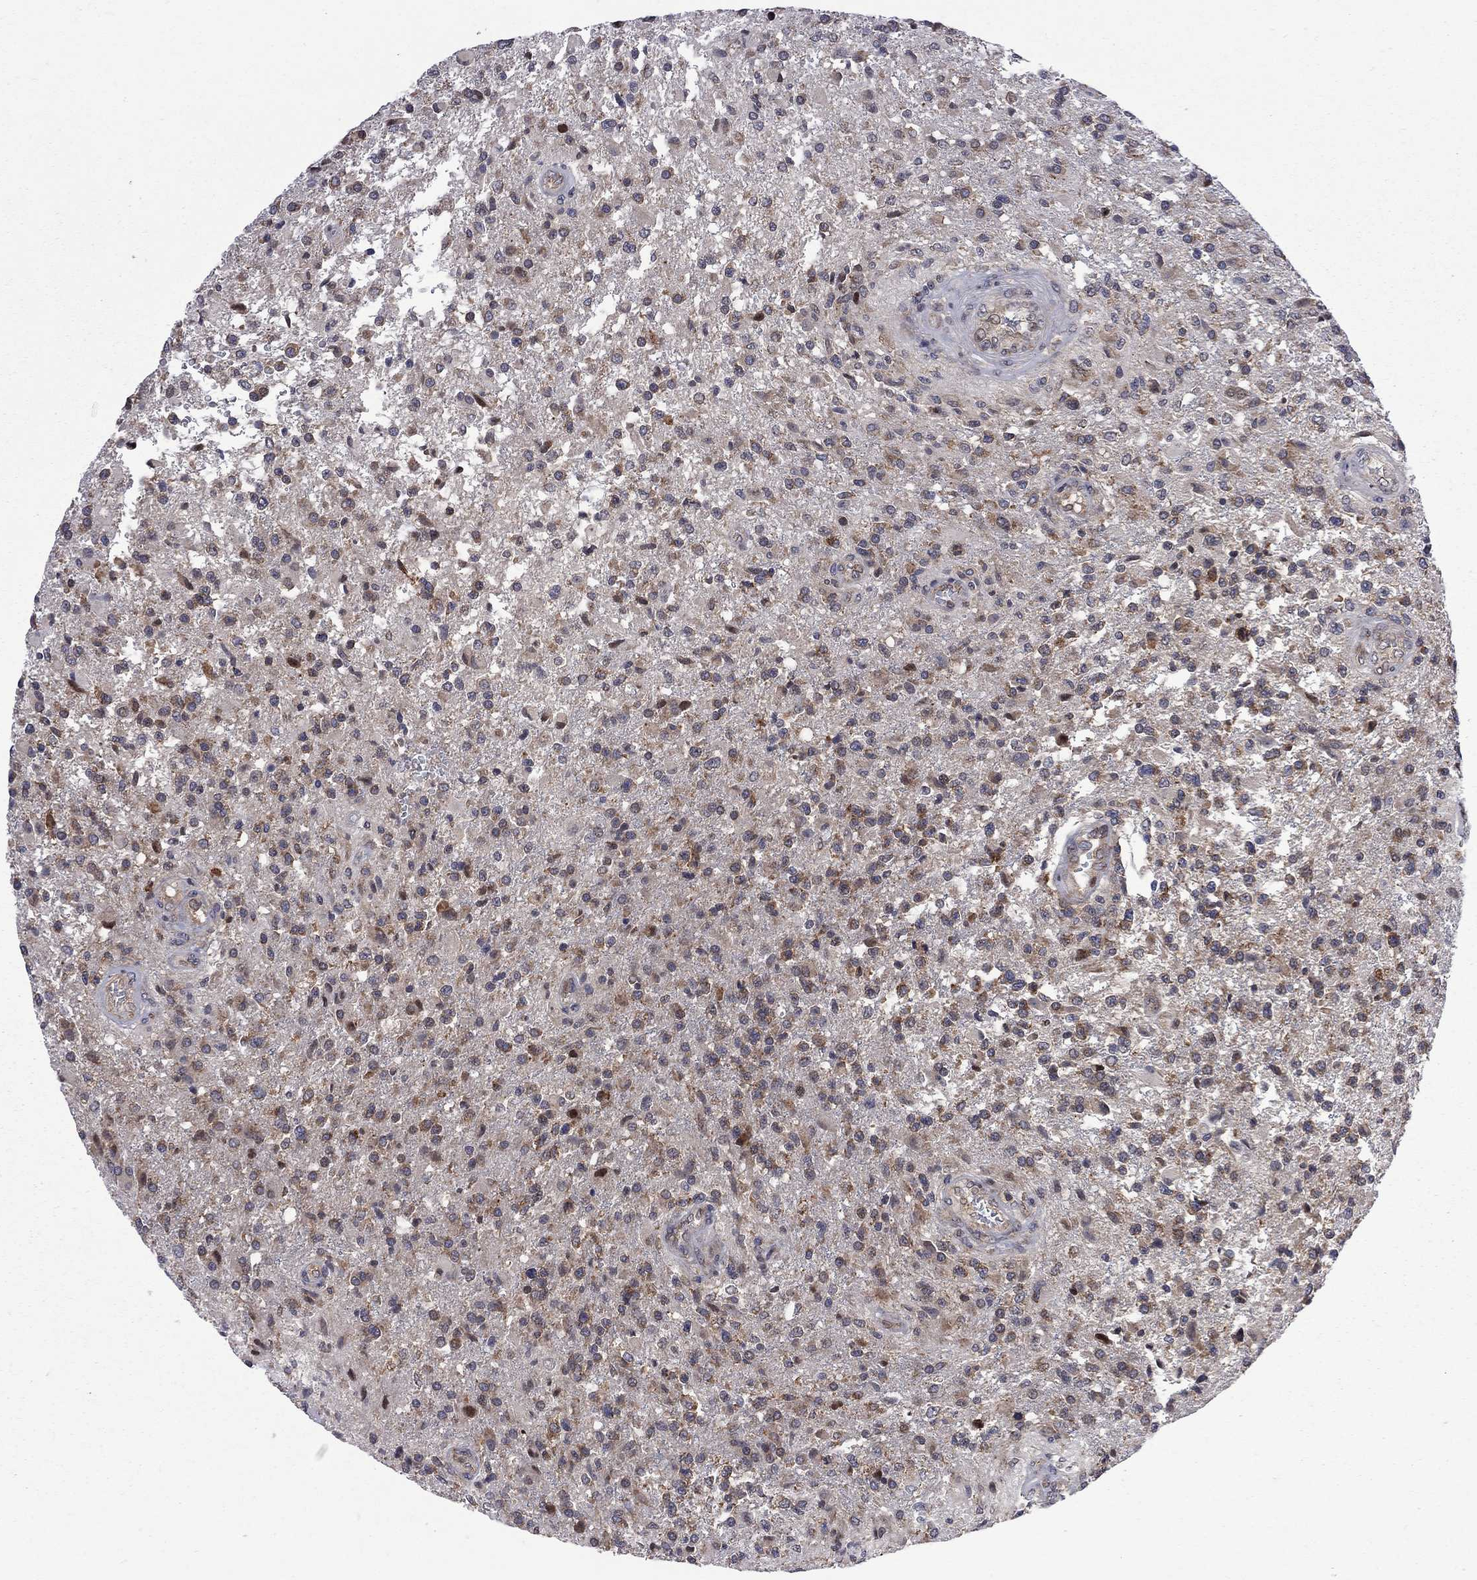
{"staining": {"intensity": "moderate", "quantity": ">75%", "location": "cytoplasmic/membranous"}, "tissue": "glioma", "cell_type": "Tumor cells", "image_type": "cancer", "snomed": [{"axis": "morphology", "description": "Glioma, malignant, High grade"}, {"axis": "topography", "description": "Brain"}], "caption": "Immunohistochemistry of human glioma demonstrates medium levels of moderate cytoplasmic/membranous staining in about >75% of tumor cells. (Stains: DAB in brown, nuclei in blue, Microscopy: brightfield microscopy at high magnification).", "gene": "CNOT11", "patient": {"sex": "male", "age": 56}}